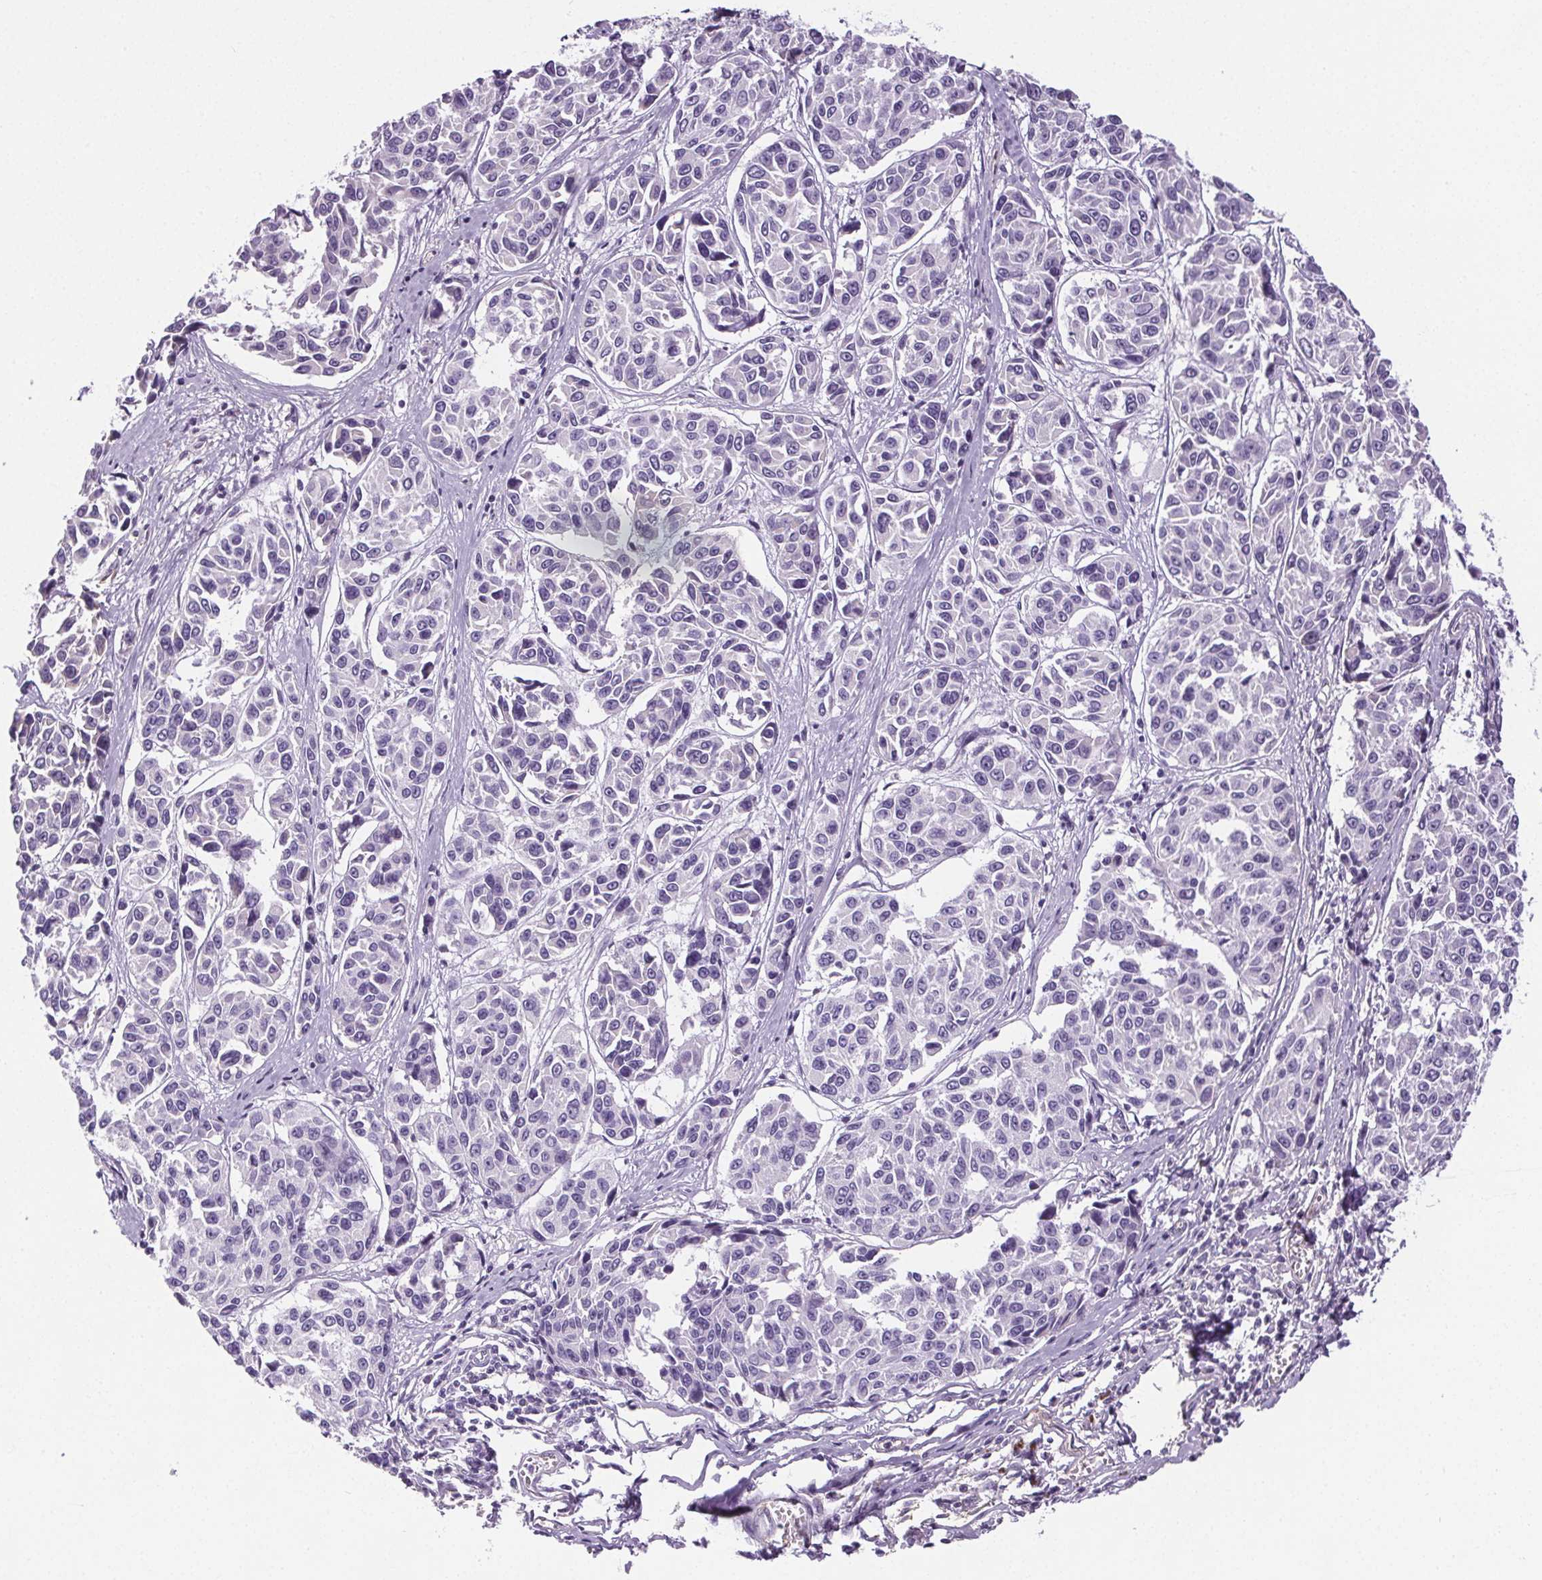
{"staining": {"intensity": "negative", "quantity": "none", "location": "none"}, "tissue": "melanoma", "cell_type": "Tumor cells", "image_type": "cancer", "snomed": [{"axis": "morphology", "description": "Malignant melanoma, NOS"}, {"axis": "topography", "description": "Skin"}], "caption": "Tumor cells are negative for protein expression in human malignant melanoma. (IHC, brightfield microscopy, high magnification).", "gene": "CD5L", "patient": {"sex": "female", "age": 66}}